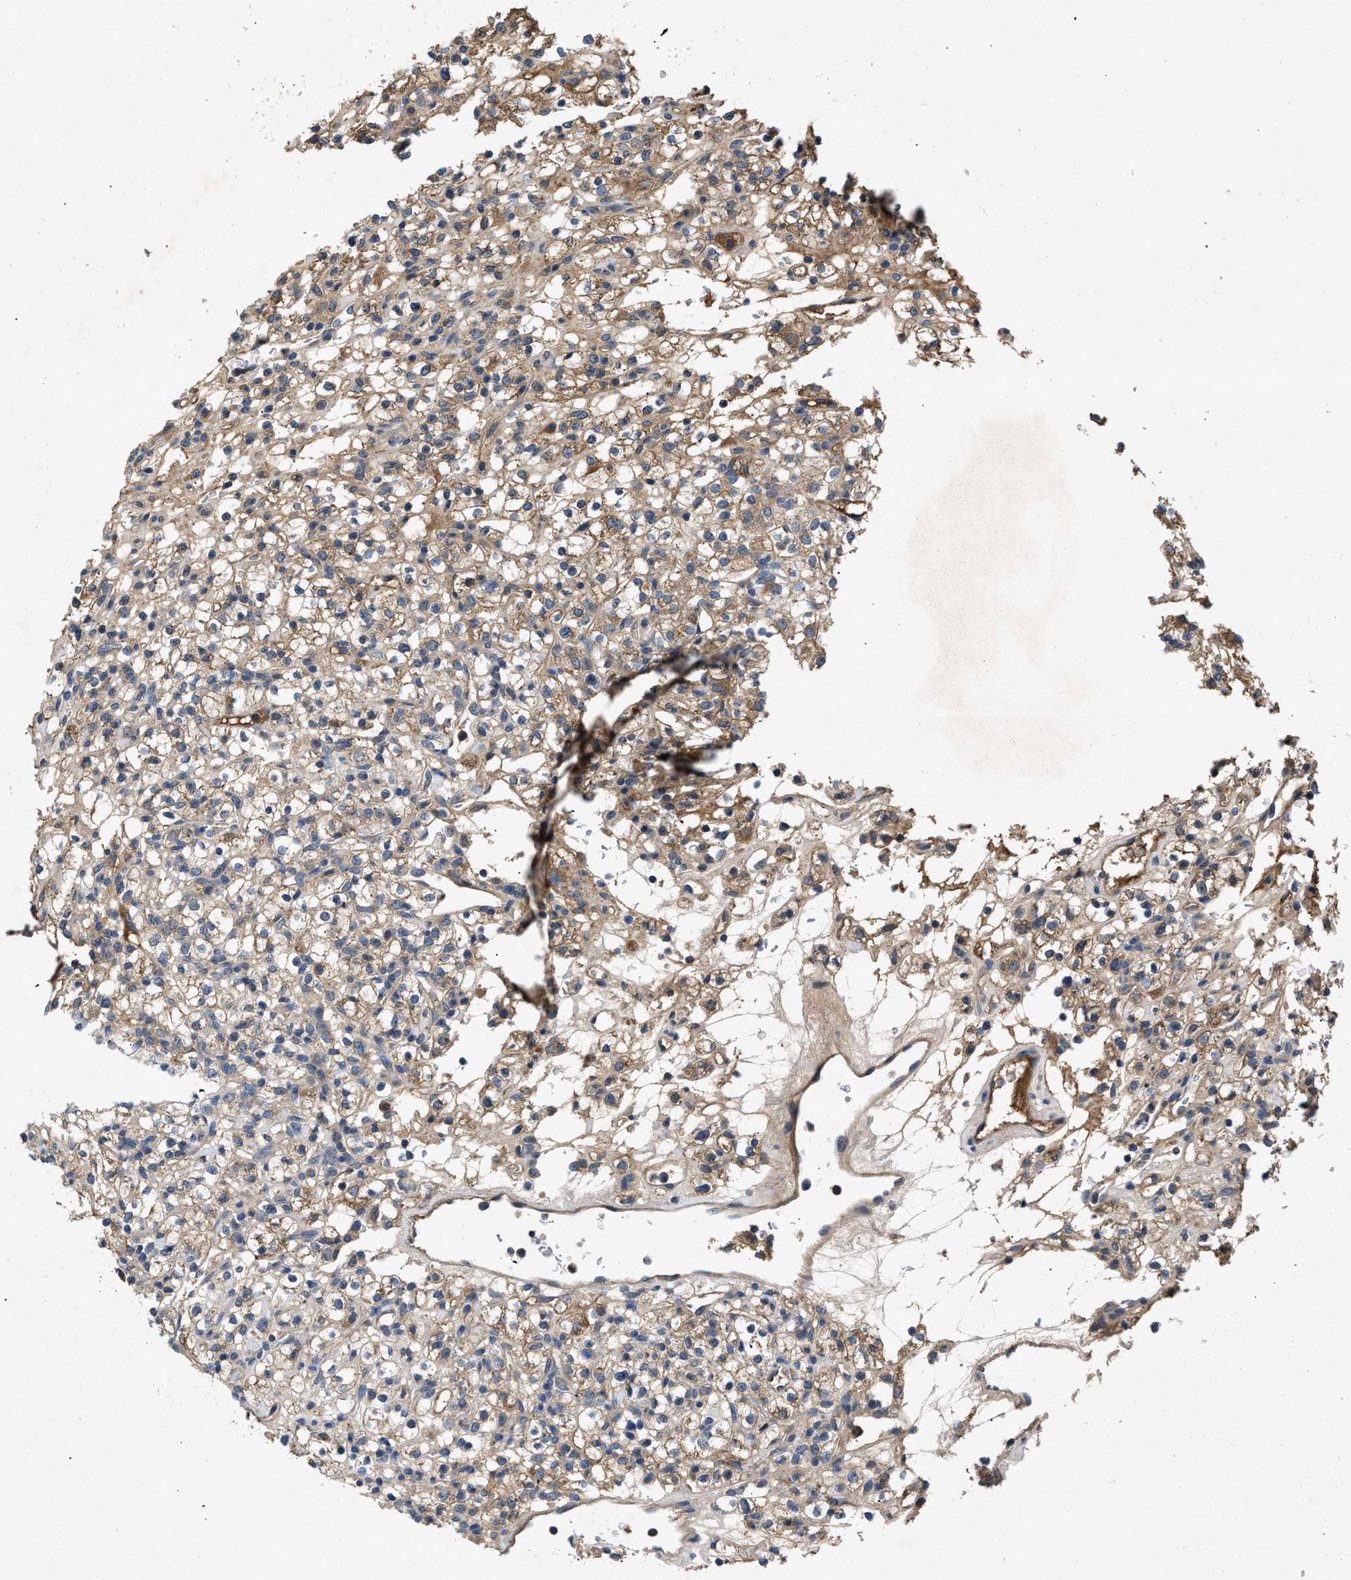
{"staining": {"intensity": "moderate", "quantity": ">75%", "location": "cytoplasmic/membranous"}, "tissue": "renal cancer", "cell_type": "Tumor cells", "image_type": "cancer", "snomed": [{"axis": "morphology", "description": "Normal tissue, NOS"}, {"axis": "morphology", "description": "Adenocarcinoma, NOS"}, {"axis": "topography", "description": "Kidney"}], "caption": "A brown stain highlights moderate cytoplasmic/membranous expression of a protein in adenocarcinoma (renal) tumor cells.", "gene": "VPS4A", "patient": {"sex": "female", "age": 72}}